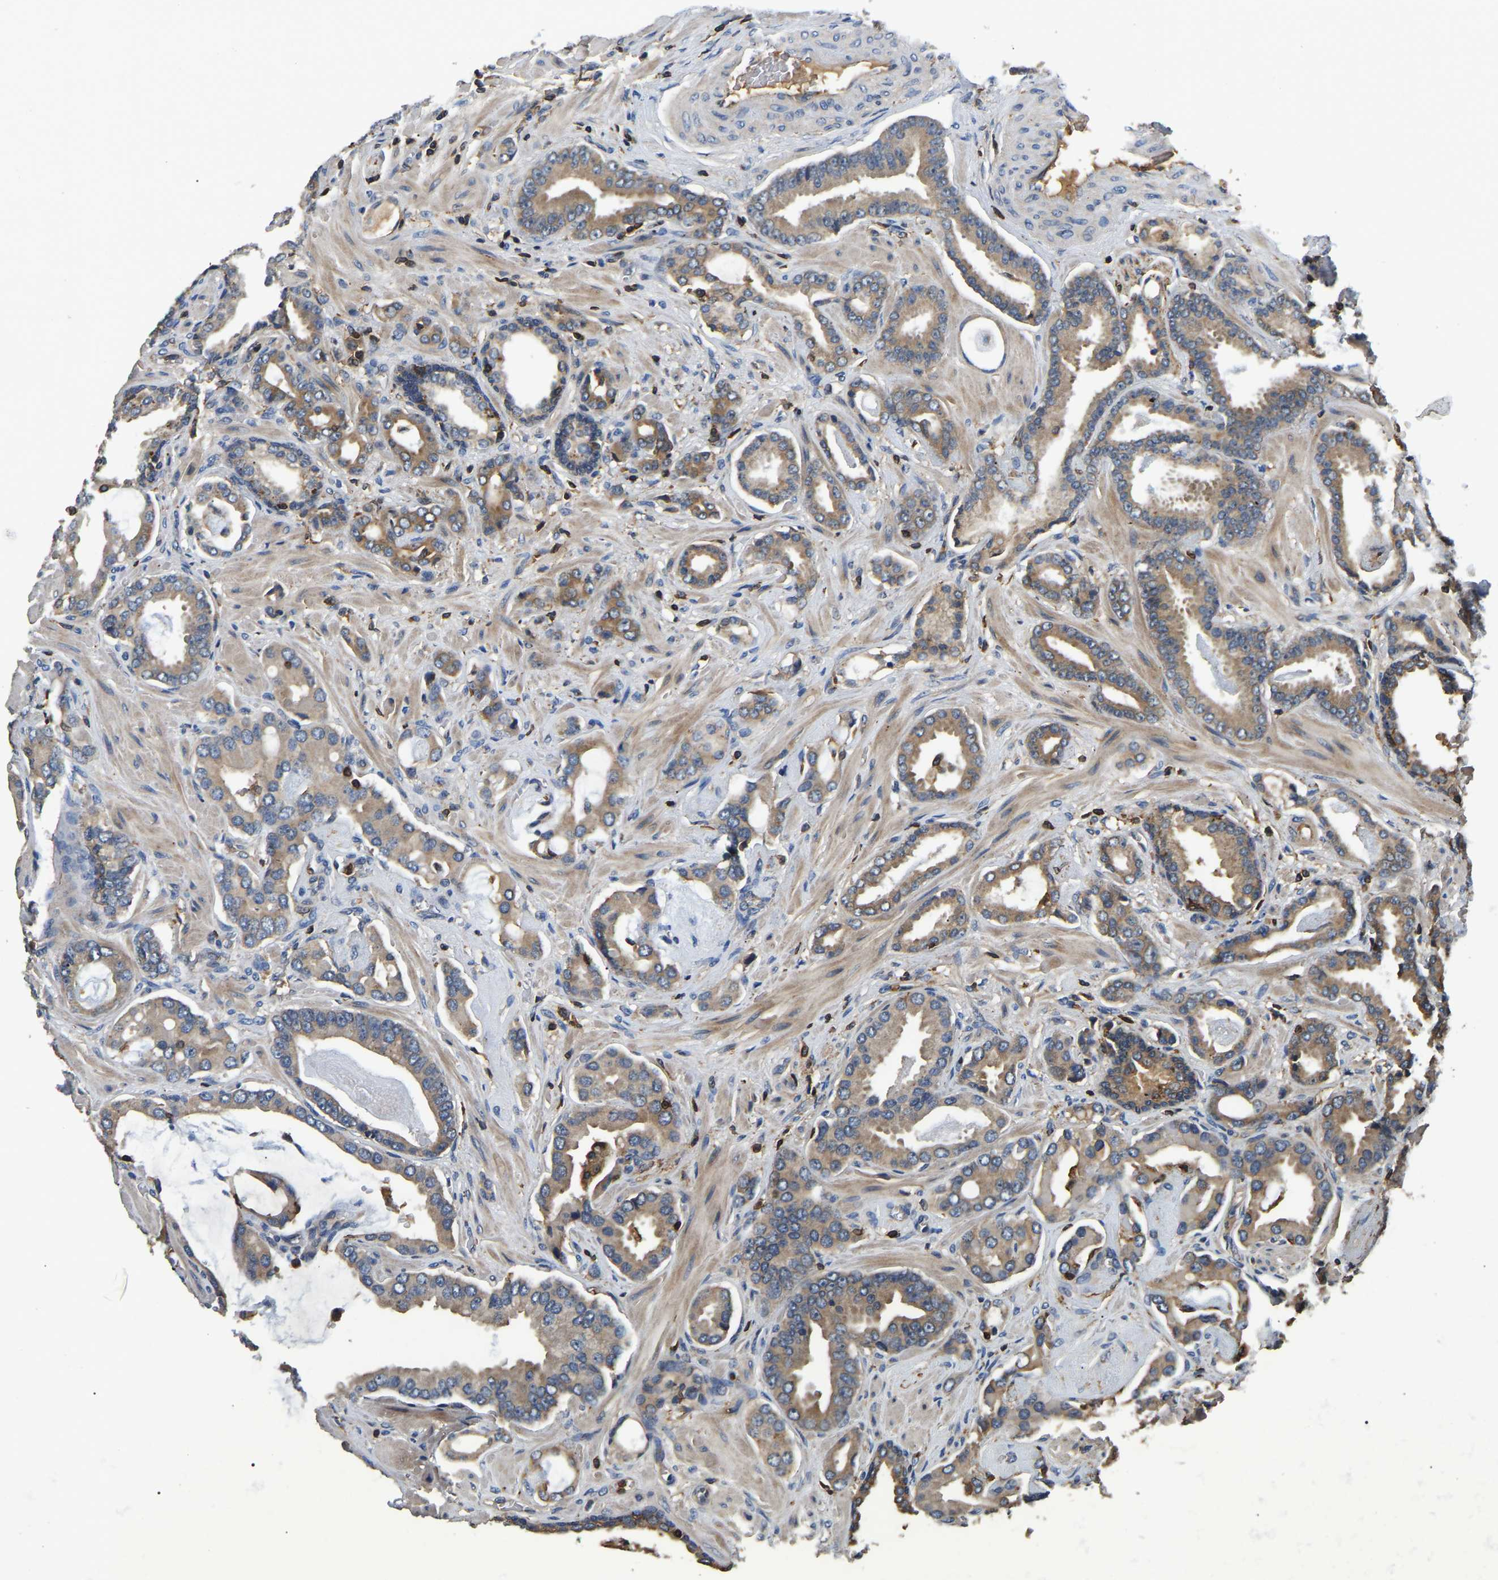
{"staining": {"intensity": "moderate", "quantity": ">75%", "location": "cytoplasmic/membranous"}, "tissue": "prostate cancer", "cell_type": "Tumor cells", "image_type": "cancer", "snomed": [{"axis": "morphology", "description": "Adenocarcinoma, Low grade"}, {"axis": "topography", "description": "Prostate"}], "caption": "Human prostate cancer (adenocarcinoma (low-grade)) stained with a brown dye demonstrates moderate cytoplasmic/membranous positive staining in about >75% of tumor cells.", "gene": "SMPD2", "patient": {"sex": "male", "age": 53}}